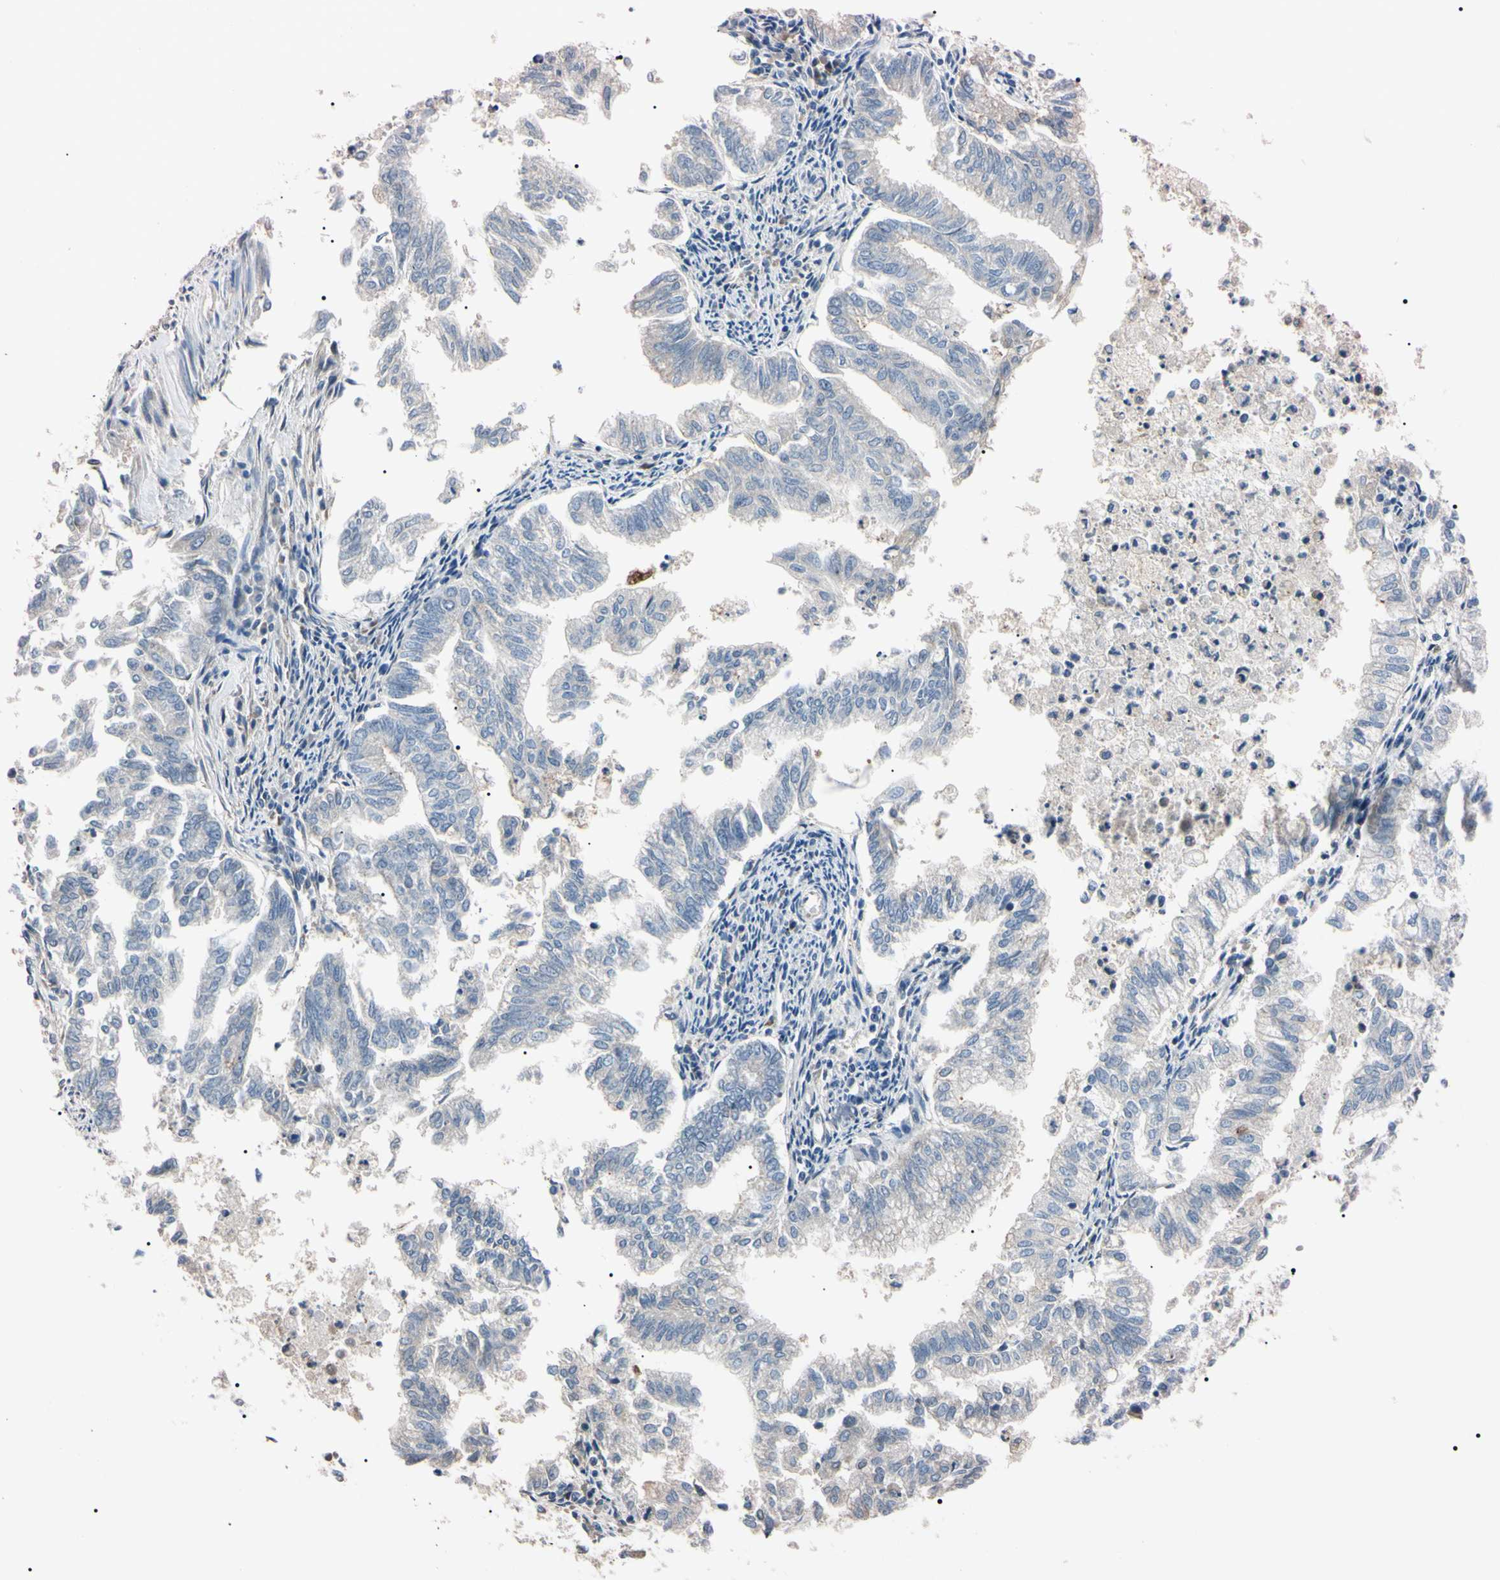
{"staining": {"intensity": "negative", "quantity": "none", "location": "none"}, "tissue": "endometrial cancer", "cell_type": "Tumor cells", "image_type": "cancer", "snomed": [{"axis": "morphology", "description": "Necrosis, NOS"}, {"axis": "morphology", "description": "Adenocarcinoma, NOS"}, {"axis": "topography", "description": "Endometrium"}], "caption": "Immunohistochemical staining of endometrial adenocarcinoma exhibits no significant expression in tumor cells.", "gene": "PRKACA", "patient": {"sex": "female", "age": 79}}